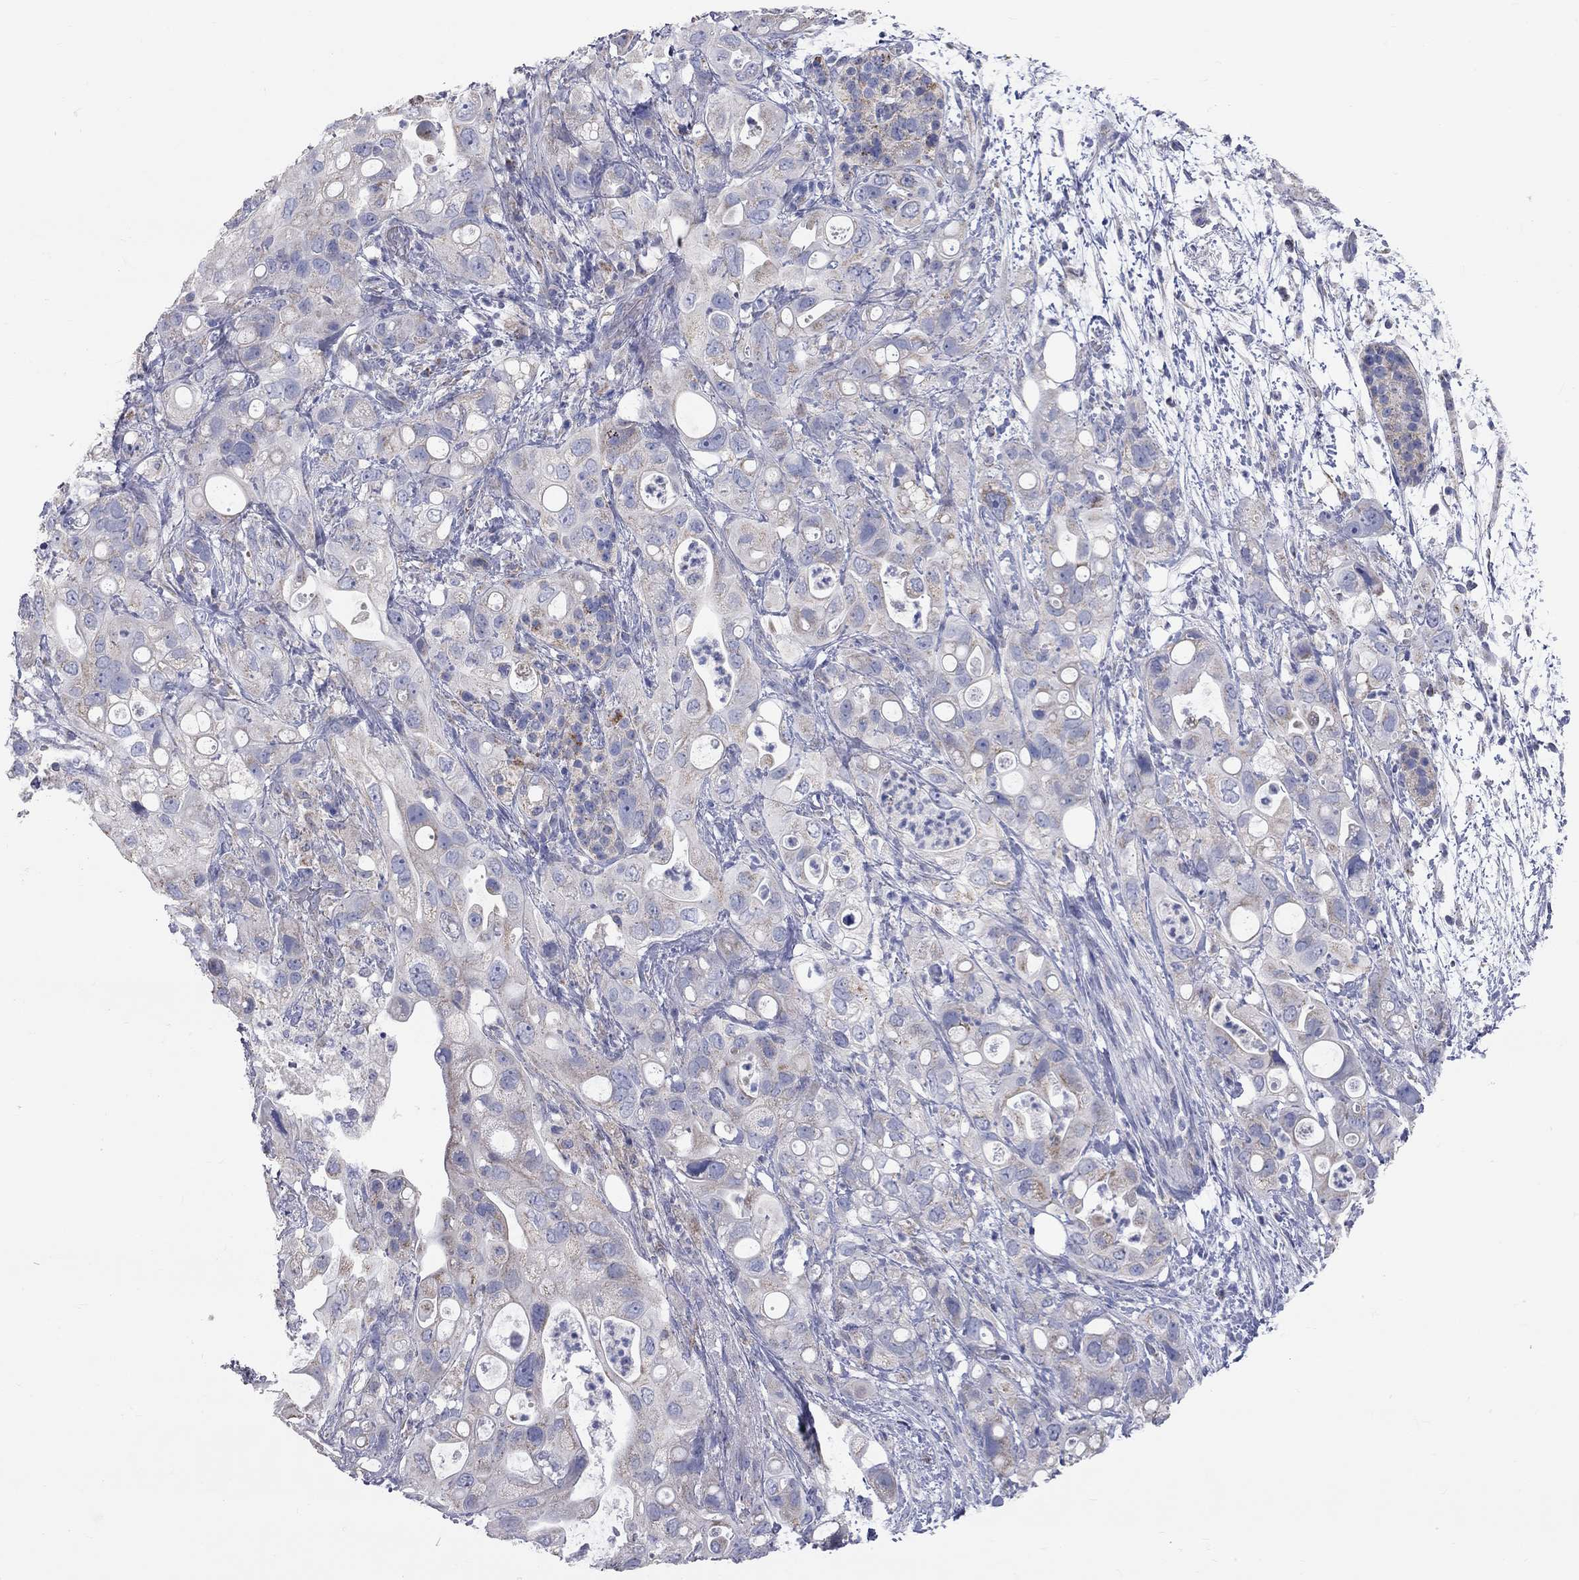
{"staining": {"intensity": "weak", "quantity": "<25%", "location": "cytoplasmic/membranous"}, "tissue": "pancreatic cancer", "cell_type": "Tumor cells", "image_type": "cancer", "snomed": [{"axis": "morphology", "description": "Adenocarcinoma, NOS"}, {"axis": "topography", "description": "Pancreas"}], "caption": "The immunohistochemistry (IHC) photomicrograph has no significant positivity in tumor cells of pancreatic adenocarcinoma tissue.", "gene": "CFAP161", "patient": {"sex": "female", "age": 72}}